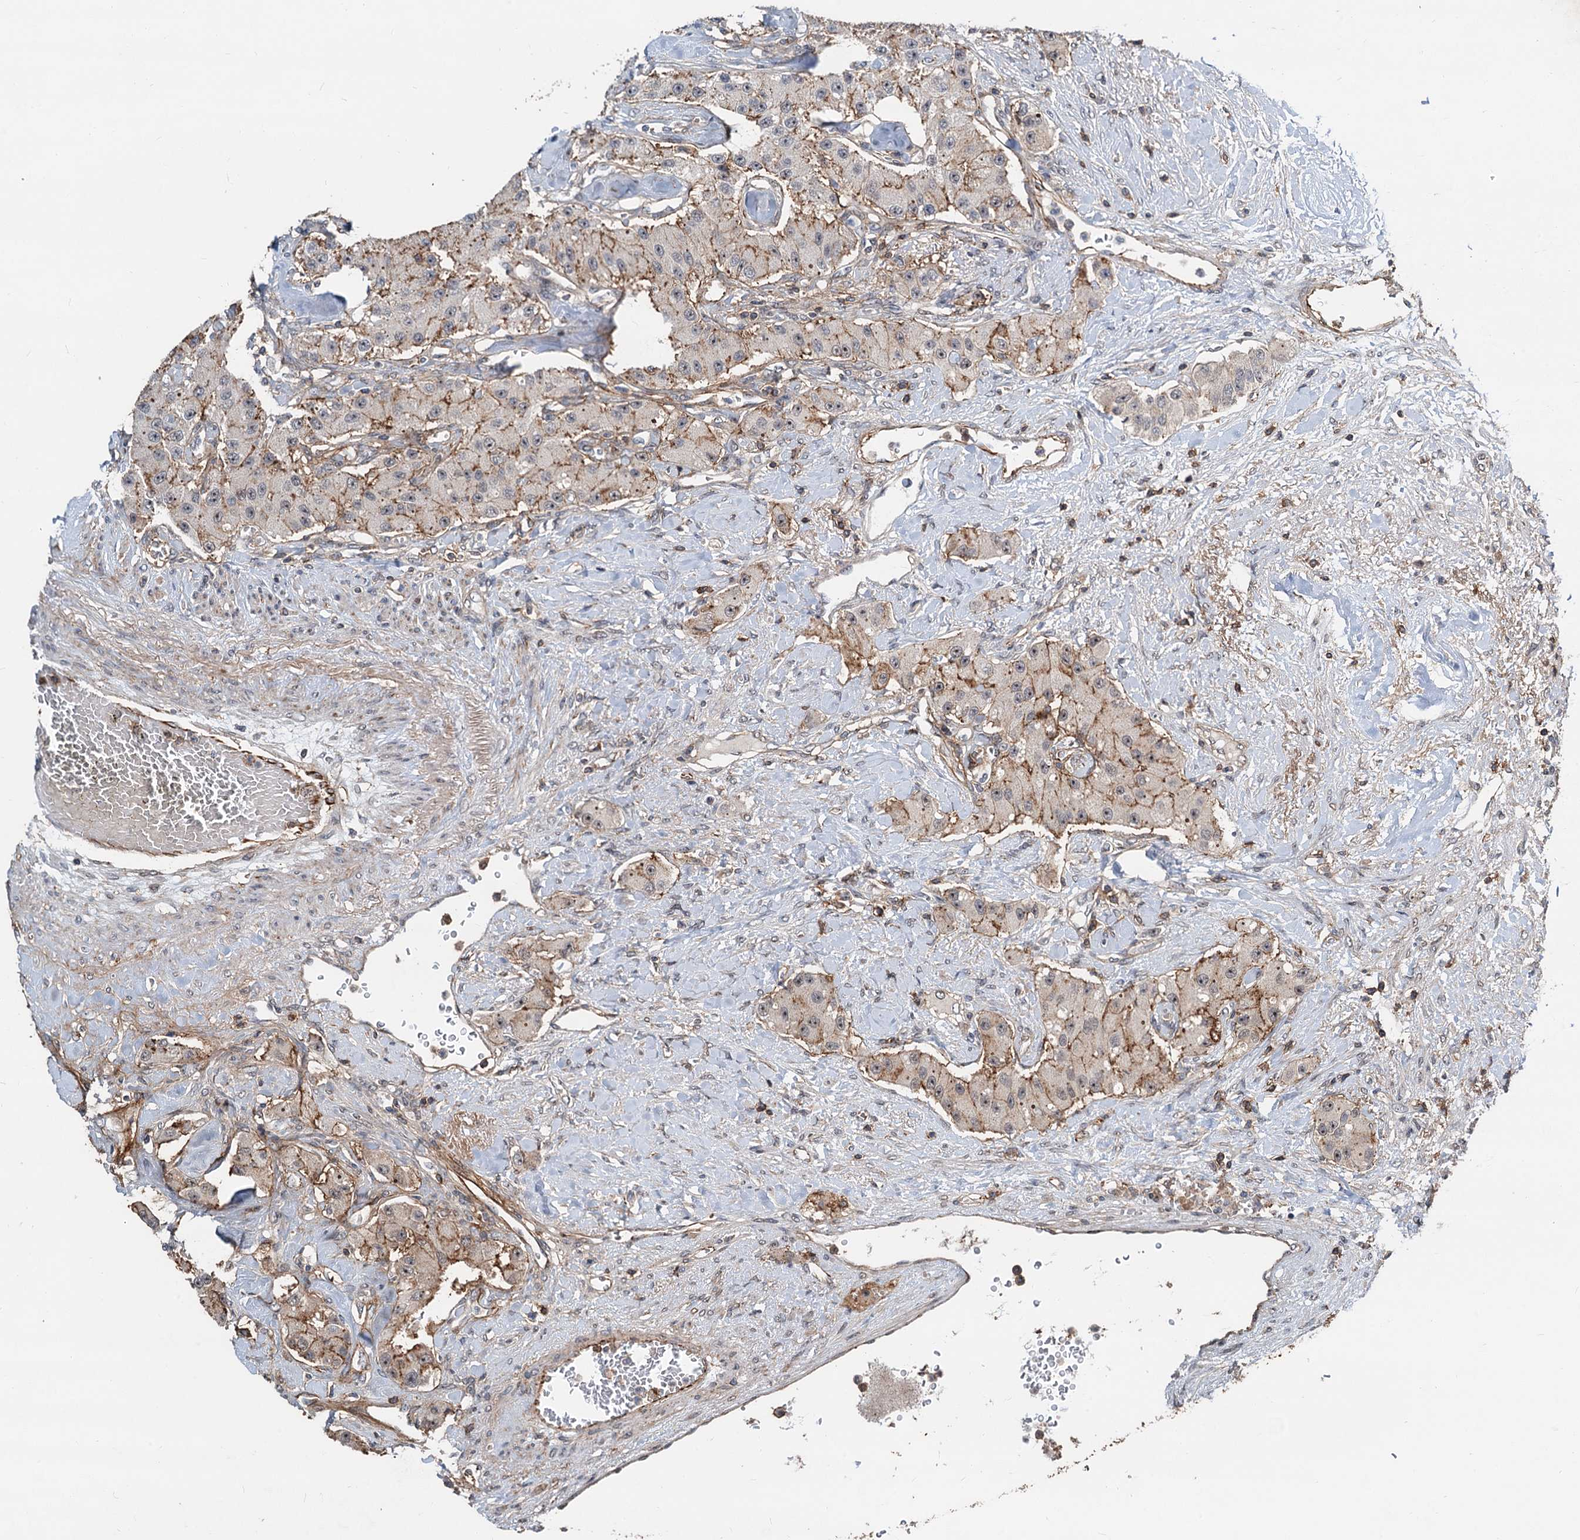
{"staining": {"intensity": "negative", "quantity": "none", "location": "none"}, "tissue": "carcinoid", "cell_type": "Tumor cells", "image_type": "cancer", "snomed": [{"axis": "morphology", "description": "Carcinoid, malignant, NOS"}, {"axis": "topography", "description": "Pancreas"}], "caption": "Protein analysis of carcinoid reveals no significant positivity in tumor cells.", "gene": "TMA16", "patient": {"sex": "male", "age": 41}}